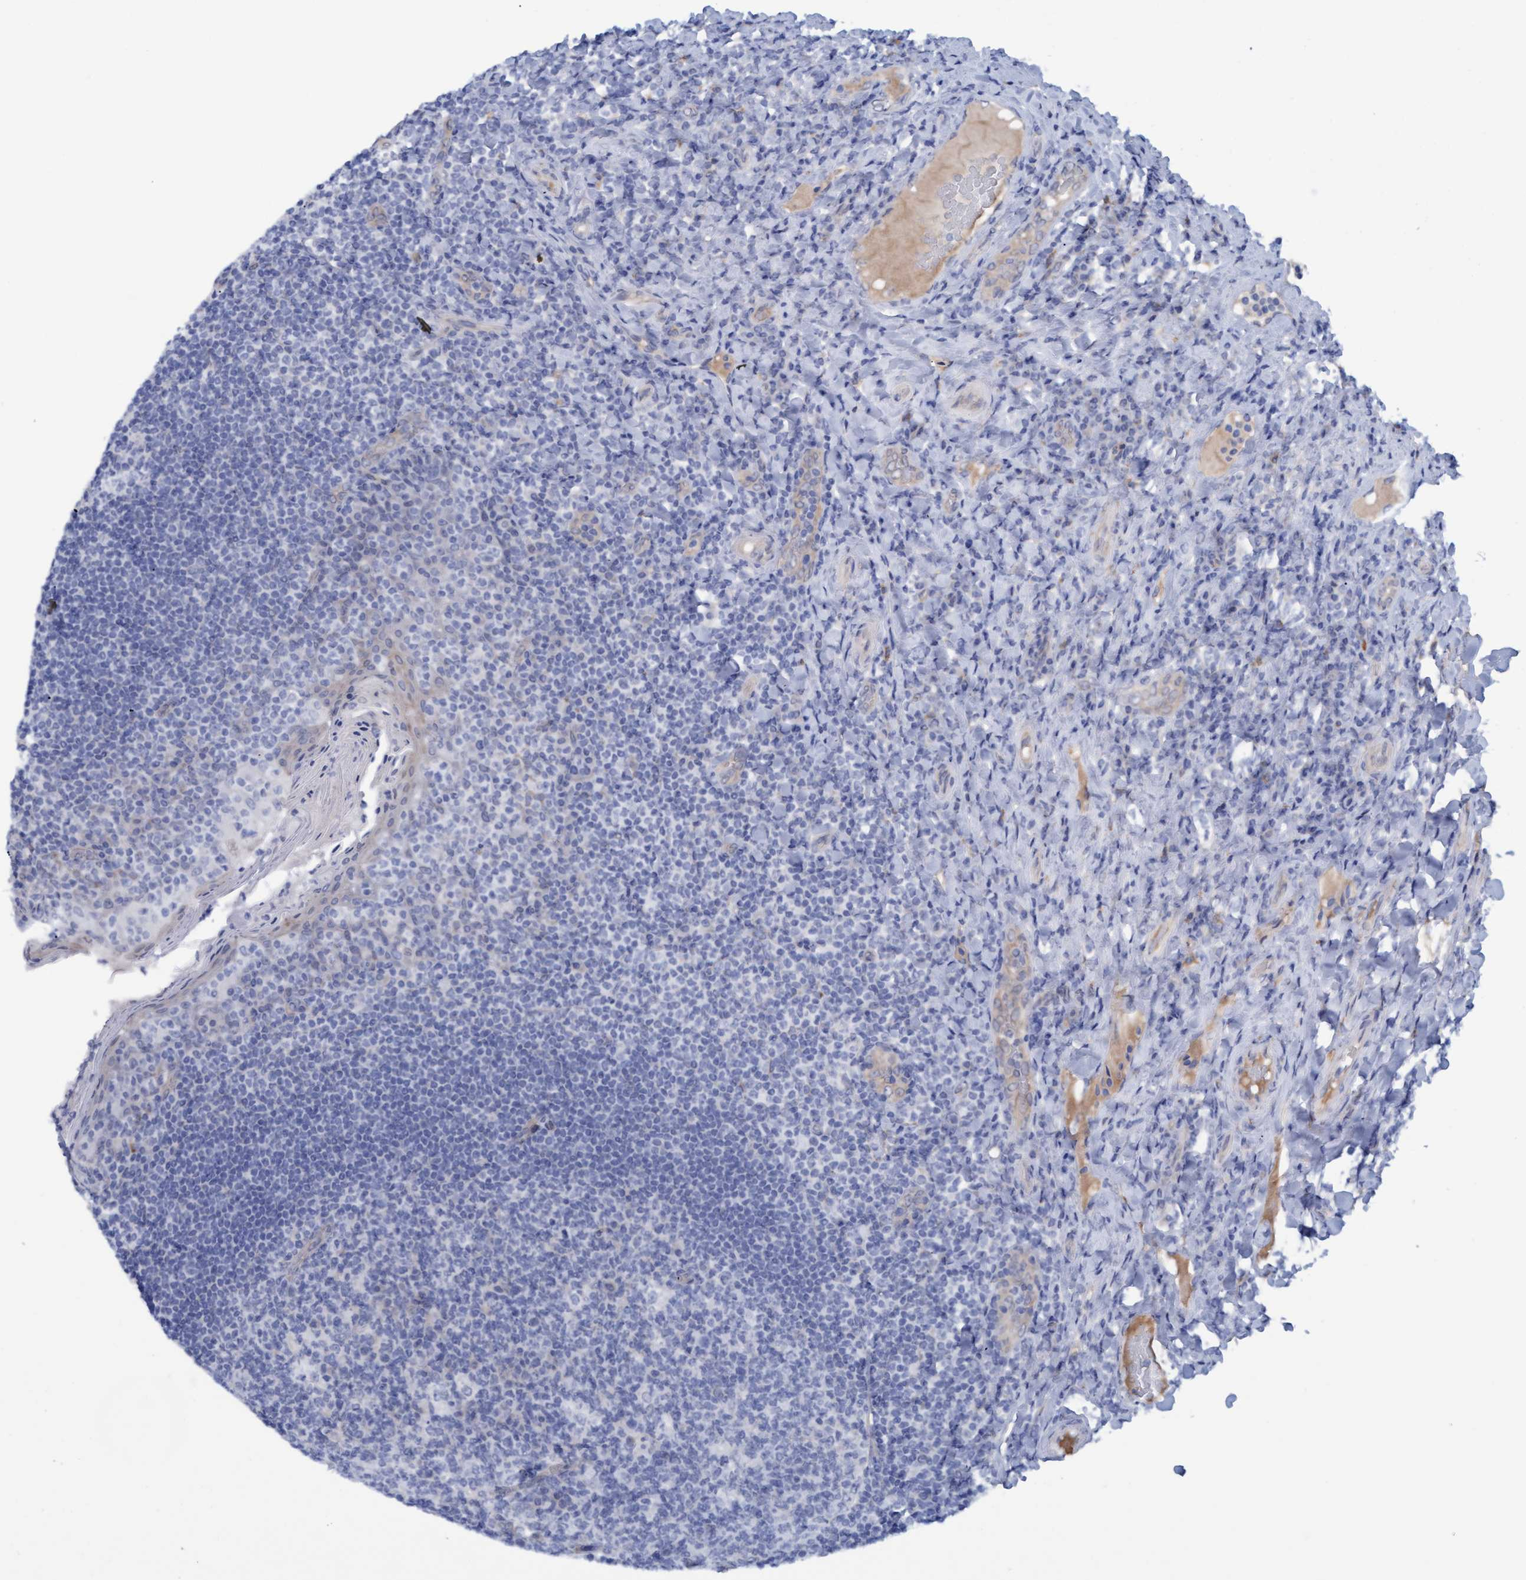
{"staining": {"intensity": "negative", "quantity": "none", "location": "none"}, "tissue": "tonsil", "cell_type": "Germinal center cells", "image_type": "normal", "snomed": [{"axis": "morphology", "description": "Normal tissue, NOS"}, {"axis": "topography", "description": "Tonsil"}], "caption": "Germinal center cells show no significant protein positivity in normal tonsil. (DAB IHC with hematoxylin counter stain).", "gene": "STXBP1", "patient": {"sex": "male", "age": 17}}